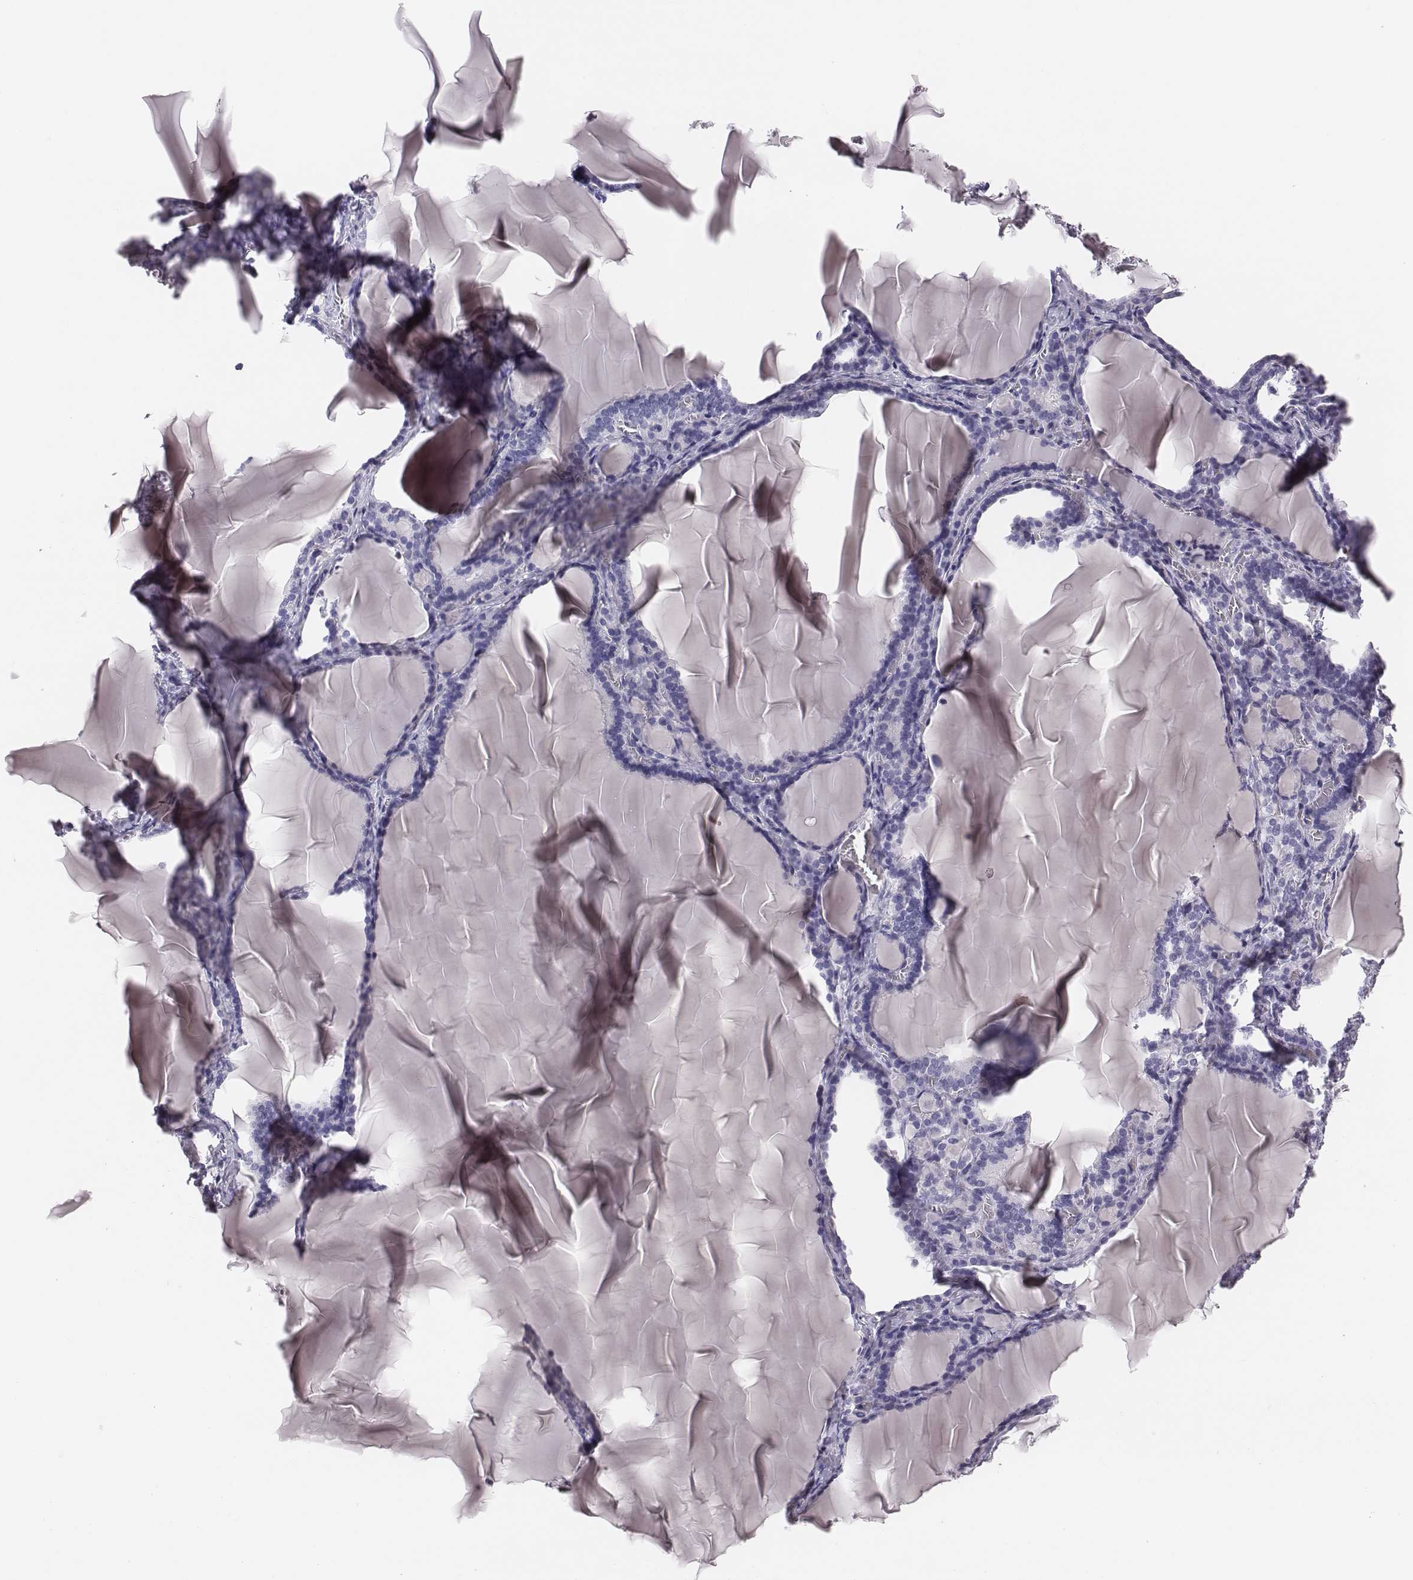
{"staining": {"intensity": "negative", "quantity": "none", "location": "none"}, "tissue": "thyroid gland", "cell_type": "Glandular cells", "image_type": "normal", "snomed": [{"axis": "morphology", "description": "Normal tissue, NOS"}, {"axis": "morphology", "description": "Hyperplasia, NOS"}, {"axis": "topography", "description": "Thyroid gland"}], "caption": "An immunohistochemistry histopathology image of benign thyroid gland is shown. There is no staining in glandular cells of thyroid gland. The staining is performed using DAB brown chromogen with nuclei counter-stained in using hematoxylin.", "gene": "CSH1", "patient": {"sex": "female", "age": 27}}